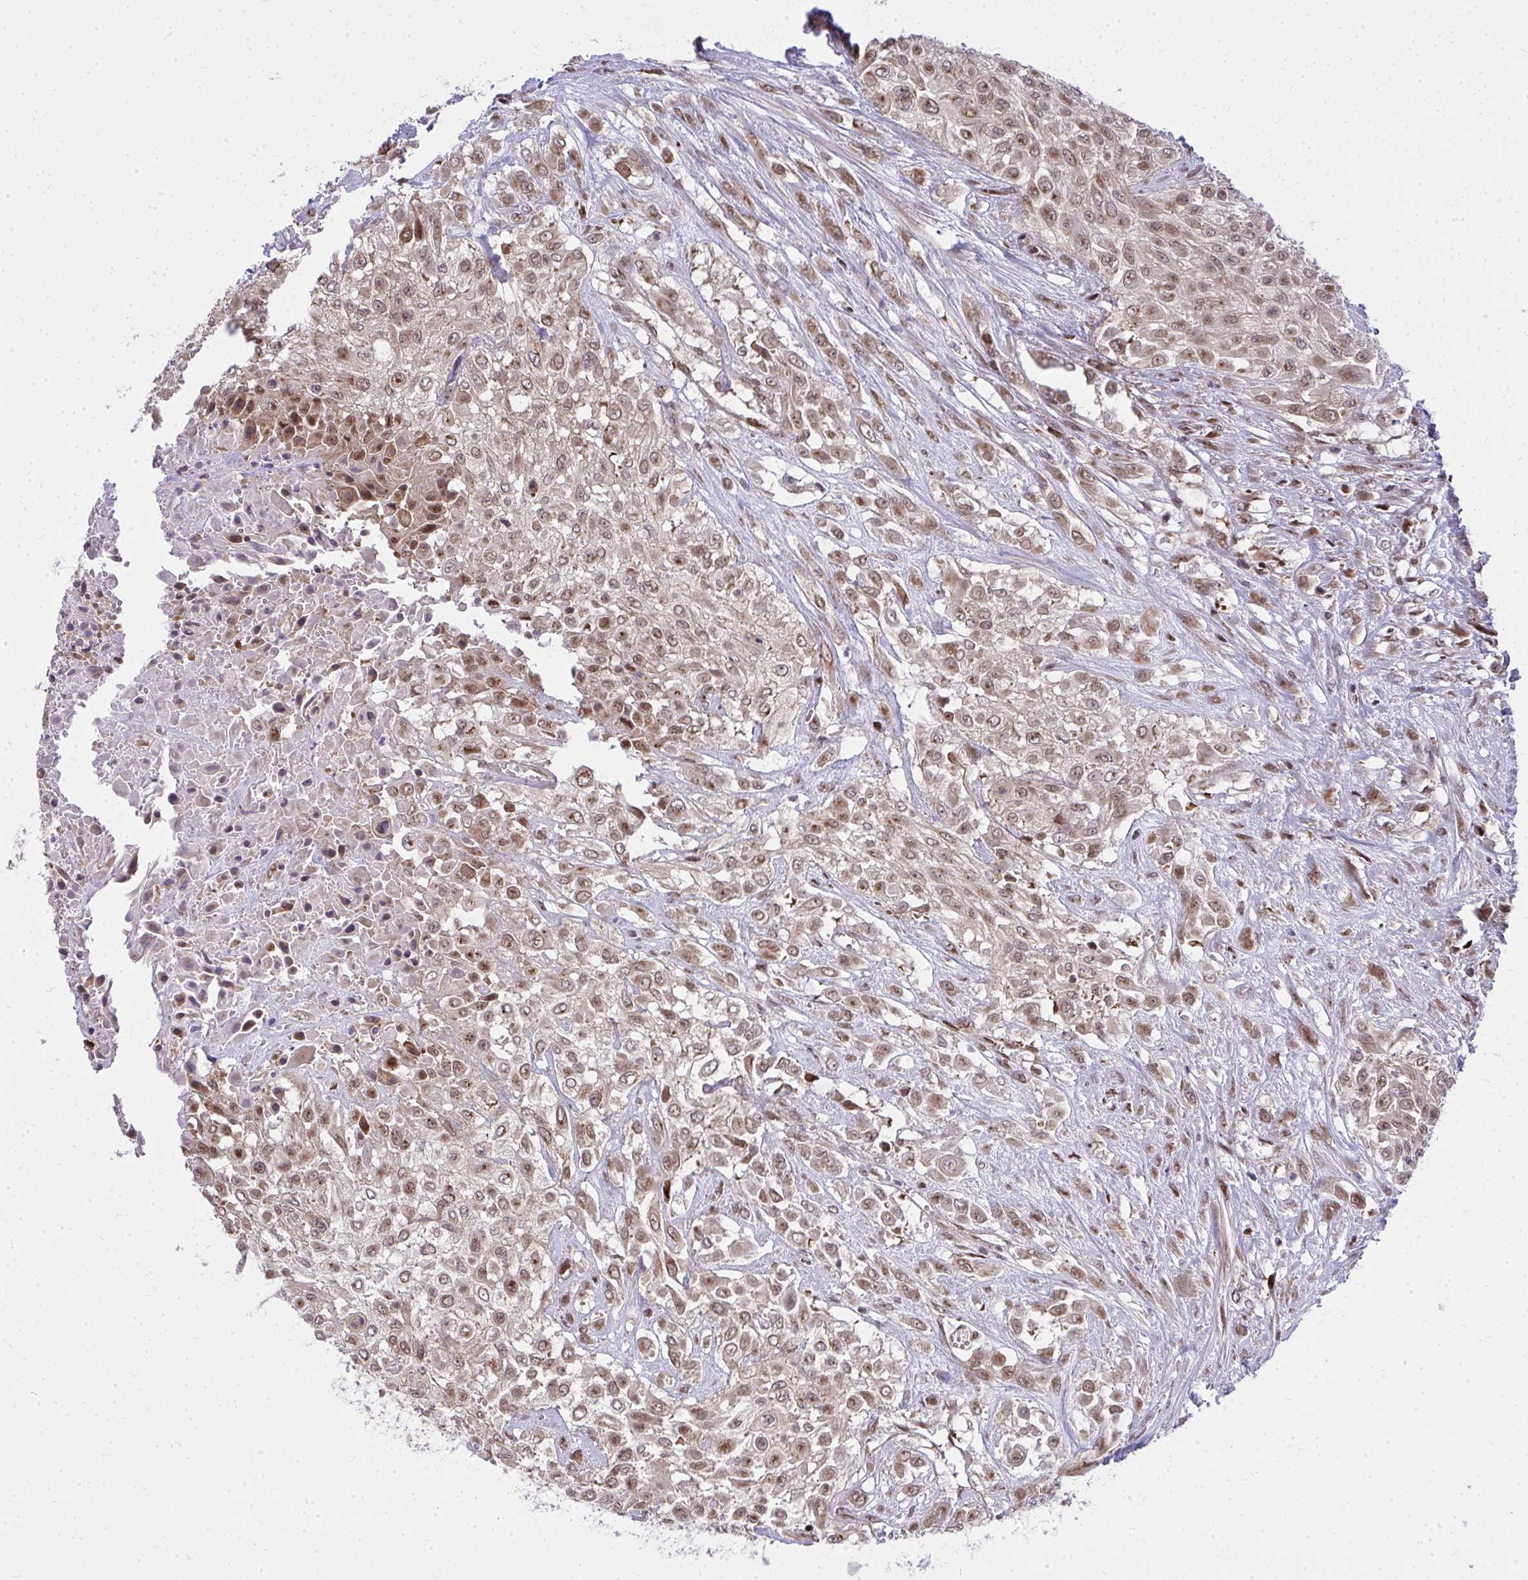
{"staining": {"intensity": "moderate", "quantity": ">75%", "location": "cytoplasmic/membranous,nuclear"}, "tissue": "urothelial cancer", "cell_type": "Tumor cells", "image_type": "cancer", "snomed": [{"axis": "morphology", "description": "Urothelial carcinoma, High grade"}, {"axis": "topography", "description": "Urinary bladder"}], "caption": "IHC photomicrograph of urothelial cancer stained for a protein (brown), which reveals medium levels of moderate cytoplasmic/membranous and nuclear positivity in about >75% of tumor cells.", "gene": "PIGY", "patient": {"sex": "male", "age": 57}}